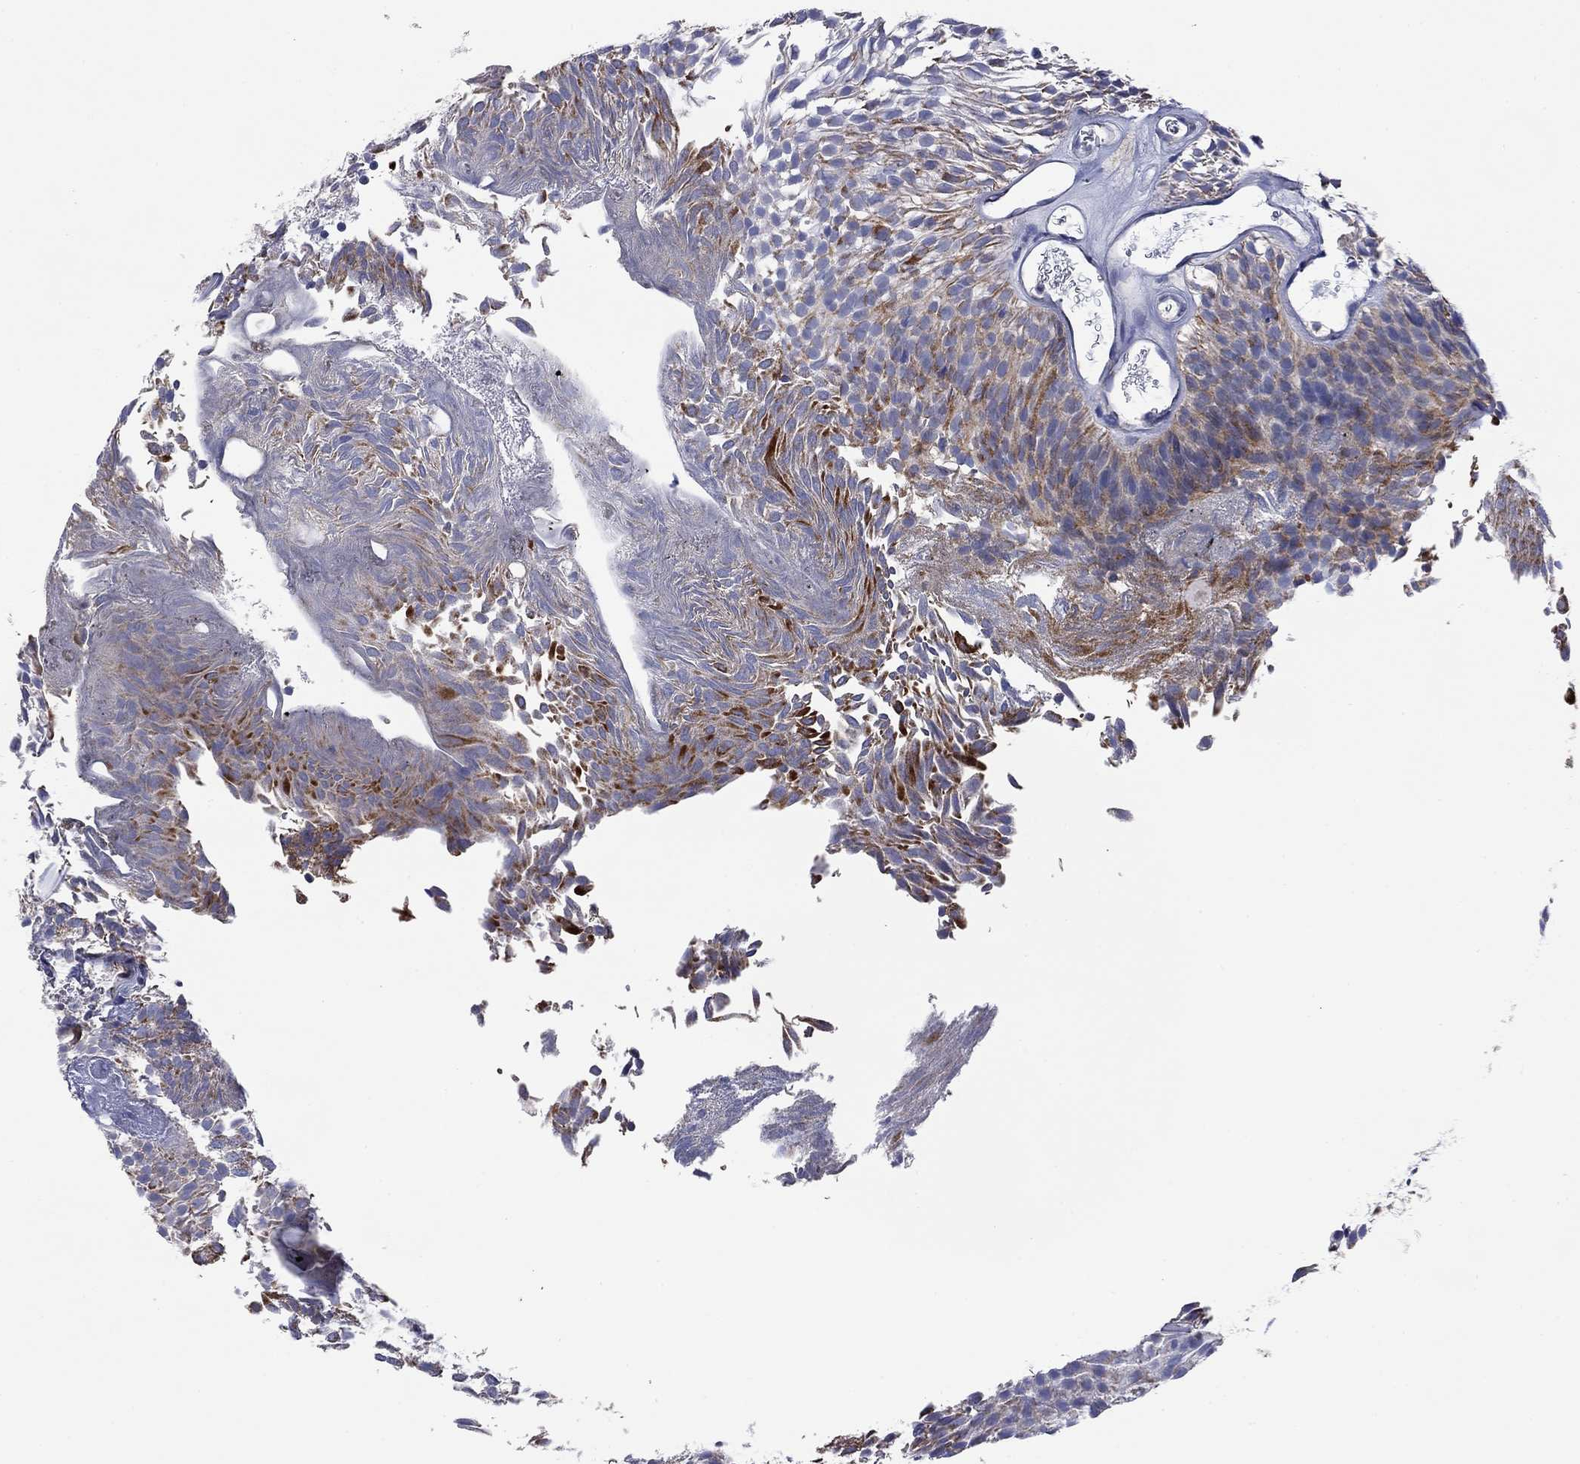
{"staining": {"intensity": "strong", "quantity": "25%-75%", "location": "cytoplasmic/membranous"}, "tissue": "urothelial cancer", "cell_type": "Tumor cells", "image_type": "cancer", "snomed": [{"axis": "morphology", "description": "Urothelial carcinoma, Low grade"}, {"axis": "topography", "description": "Urinary bladder"}], "caption": "Brown immunohistochemical staining in human low-grade urothelial carcinoma reveals strong cytoplasmic/membranous positivity in about 25%-75% of tumor cells.", "gene": "MGST3", "patient": {"sex": "male", "age": 52}}